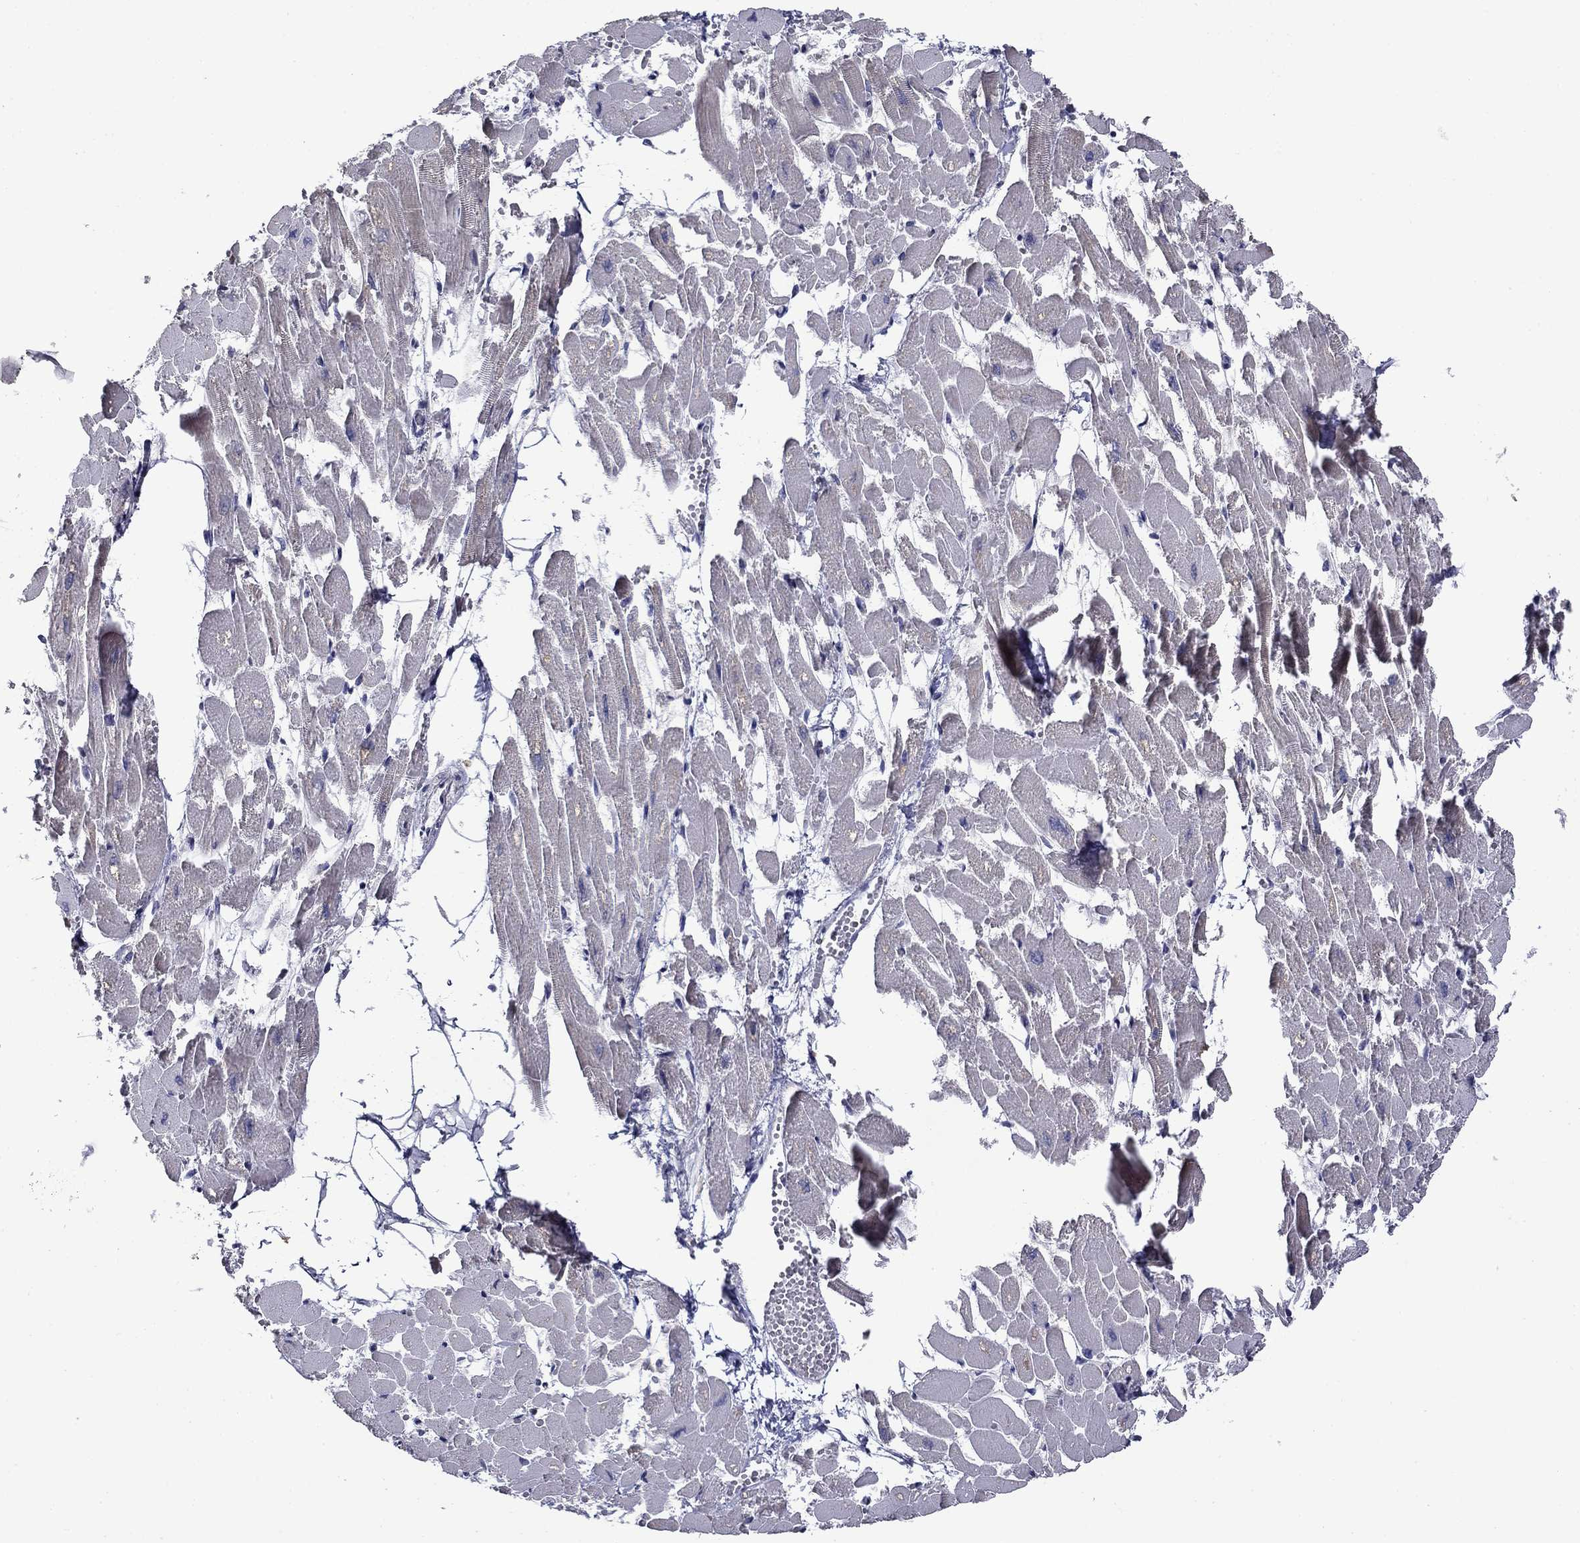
{"staining": {"intensity": "negative", "quantity": "none", "location": "none"}, "tissue": "heart muscle", "cell_type": "Cardiomyocytes", "image_type": "normal", "snomed": [{"axis": "morphology", "description": "Normal tissue, NOS"}, {"axis": "topography", "description": "Heart"}], "caption": "Histopathology image shows no significant protein expression in cardiomyocytes of unremarkable heart muscle. (Stains: DAB (3,3'-diaminobenzidine) IHC with hematoxylin counter stain, Microscopy: brightfield microscopy at high magnification).", "gene": "SPATA7", "patient": {"sex": "female", "age": 52}}